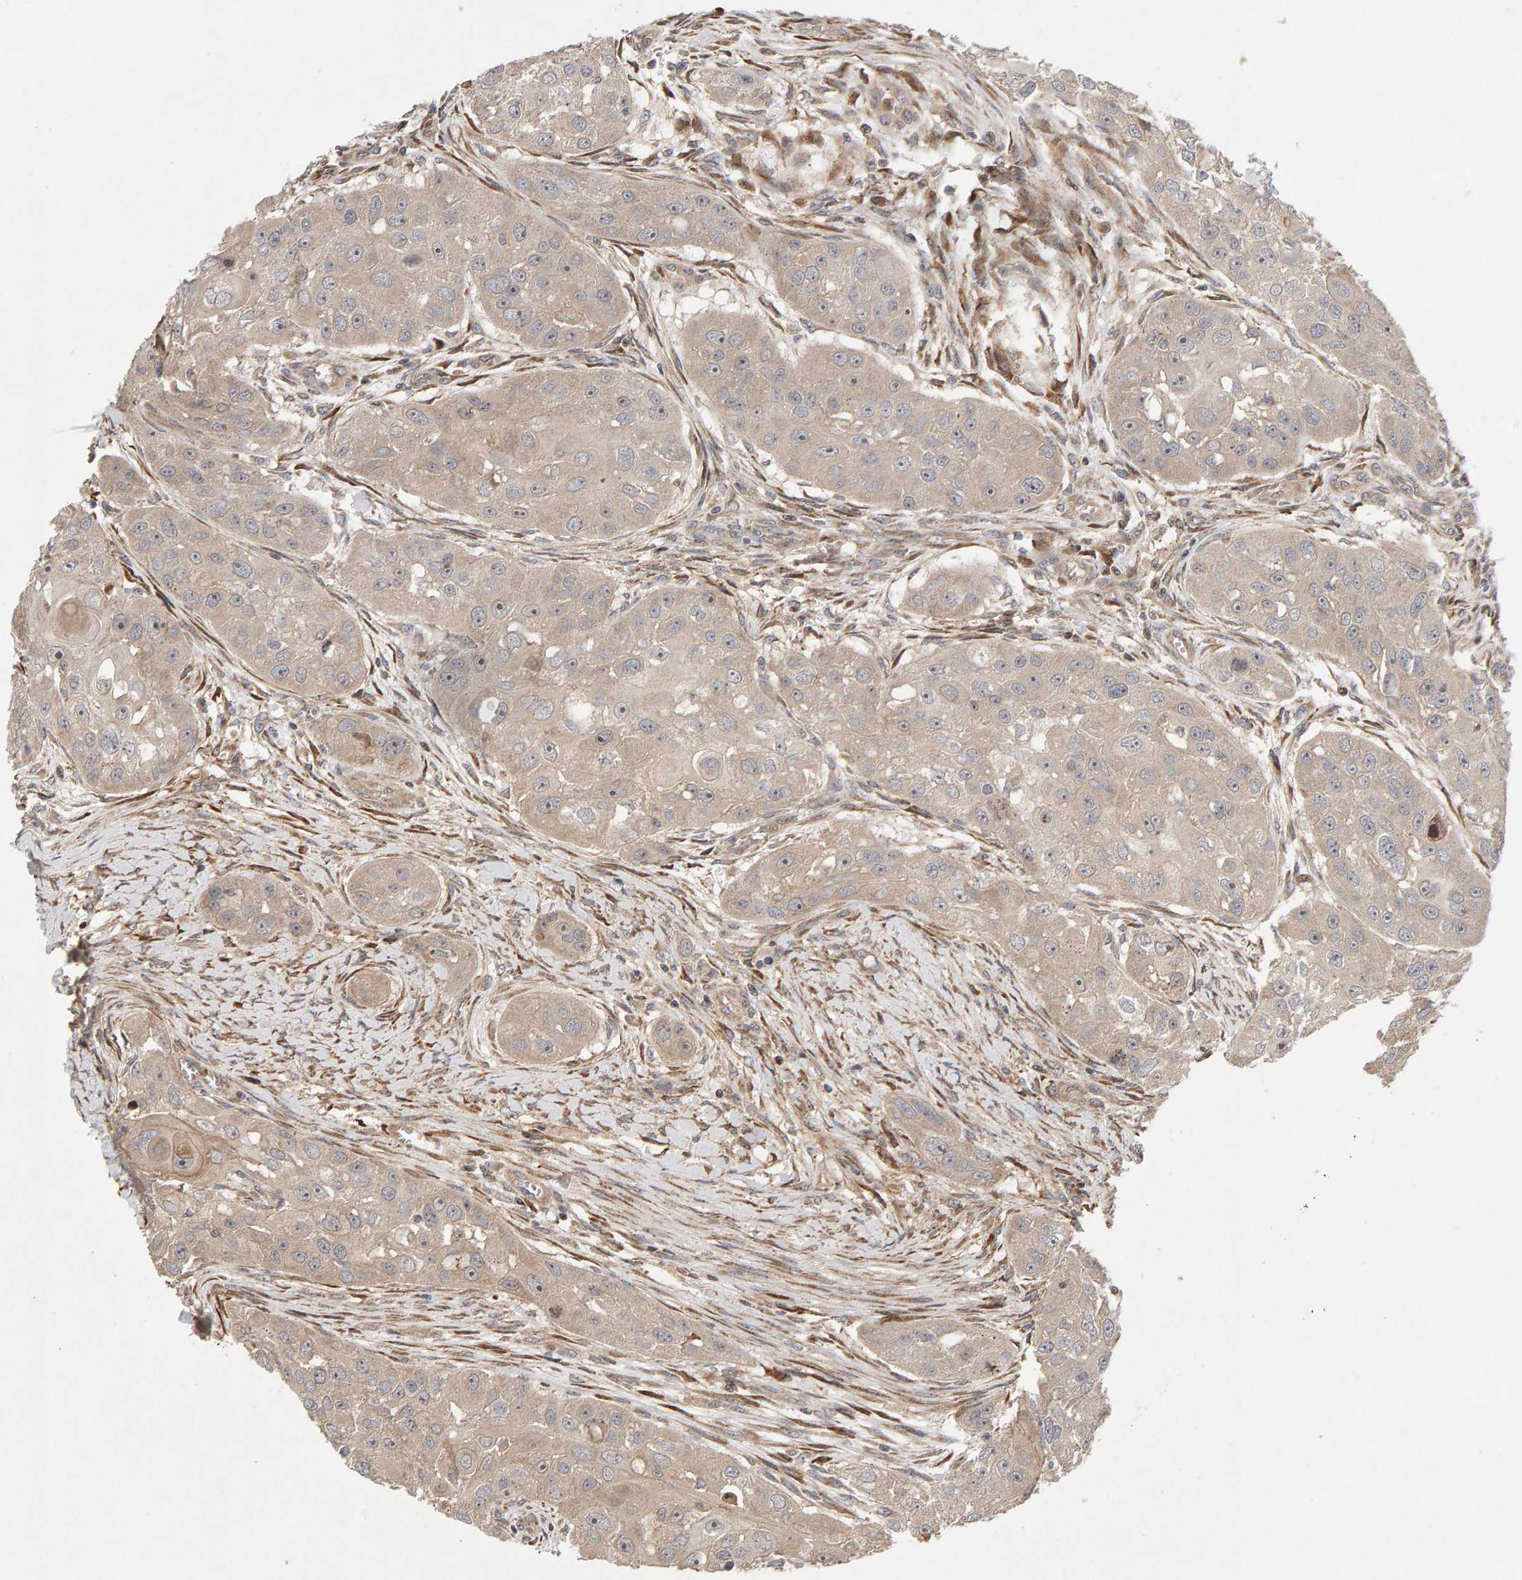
{"staining": {"intensity": "weak", "quantity": "<25%", "location": "cytoplasmic/membranous"}, "tissue": "head and neck cancer", "cell_type": "Tumor cells", "image_type": "cancer", "snomed": [{"axis": "morphology", "description": "Normal tissue, NOS"}, {"axis": "morphology", "description": "Squamous cell carcinoma, NOS"}, {"axis": "topography", "description": "Skeletal muscle"}, {"axis": "topography", "description": "Head-Neck"}], "caption": "Tumor cells show no significant protein staining in head and neck squamous cell carcinoma.", "gene": "LZTS1", "patient": {"sex": "male", "age": 51}}